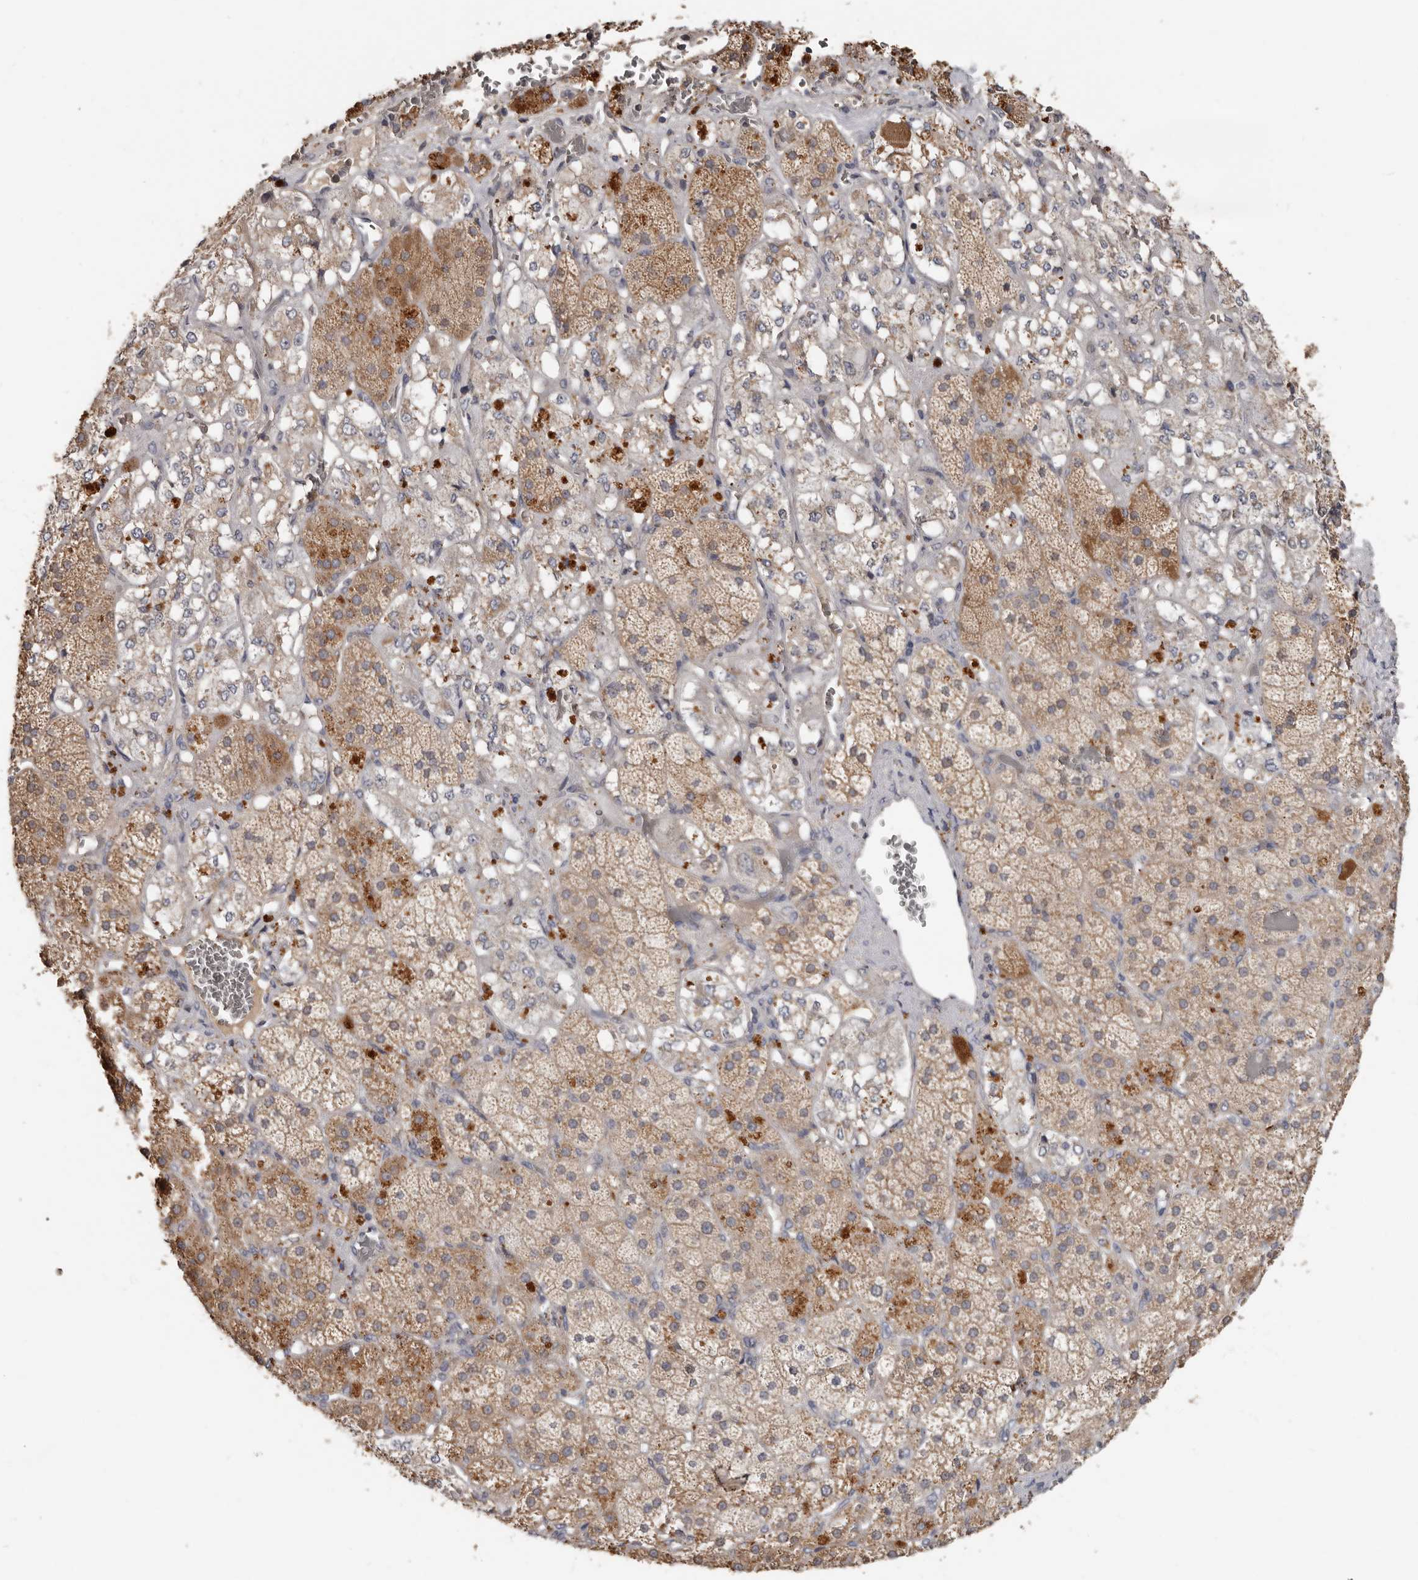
{"staining": {"intensity": "moderate", "quantity": "25%-75%", "location": "cytoplasmic/membranous"}, "tissue": "adrenal gland", "cell_type": "Glandular cells", "image_type": "normal", "snomed": [{"axis": "morphology", "description": "Normal tissue, NOS"}, {"axis": "topography", "description": "Adrenal gland"}], "caption": "IHC staining of normal adrenal gland, which demonstrates medium levels of moderate cytoplasmic/membranous expression in about 25%-75% of glandular cells indicating moderate cytoplasmic/membranous protein staining. The staining was performed using DAB (brown) for protein detection and nuclei were counterstained in hematoxylin (blue).", "gene": "KIF26B", "patient": {"sex": "male", "age": 57}}